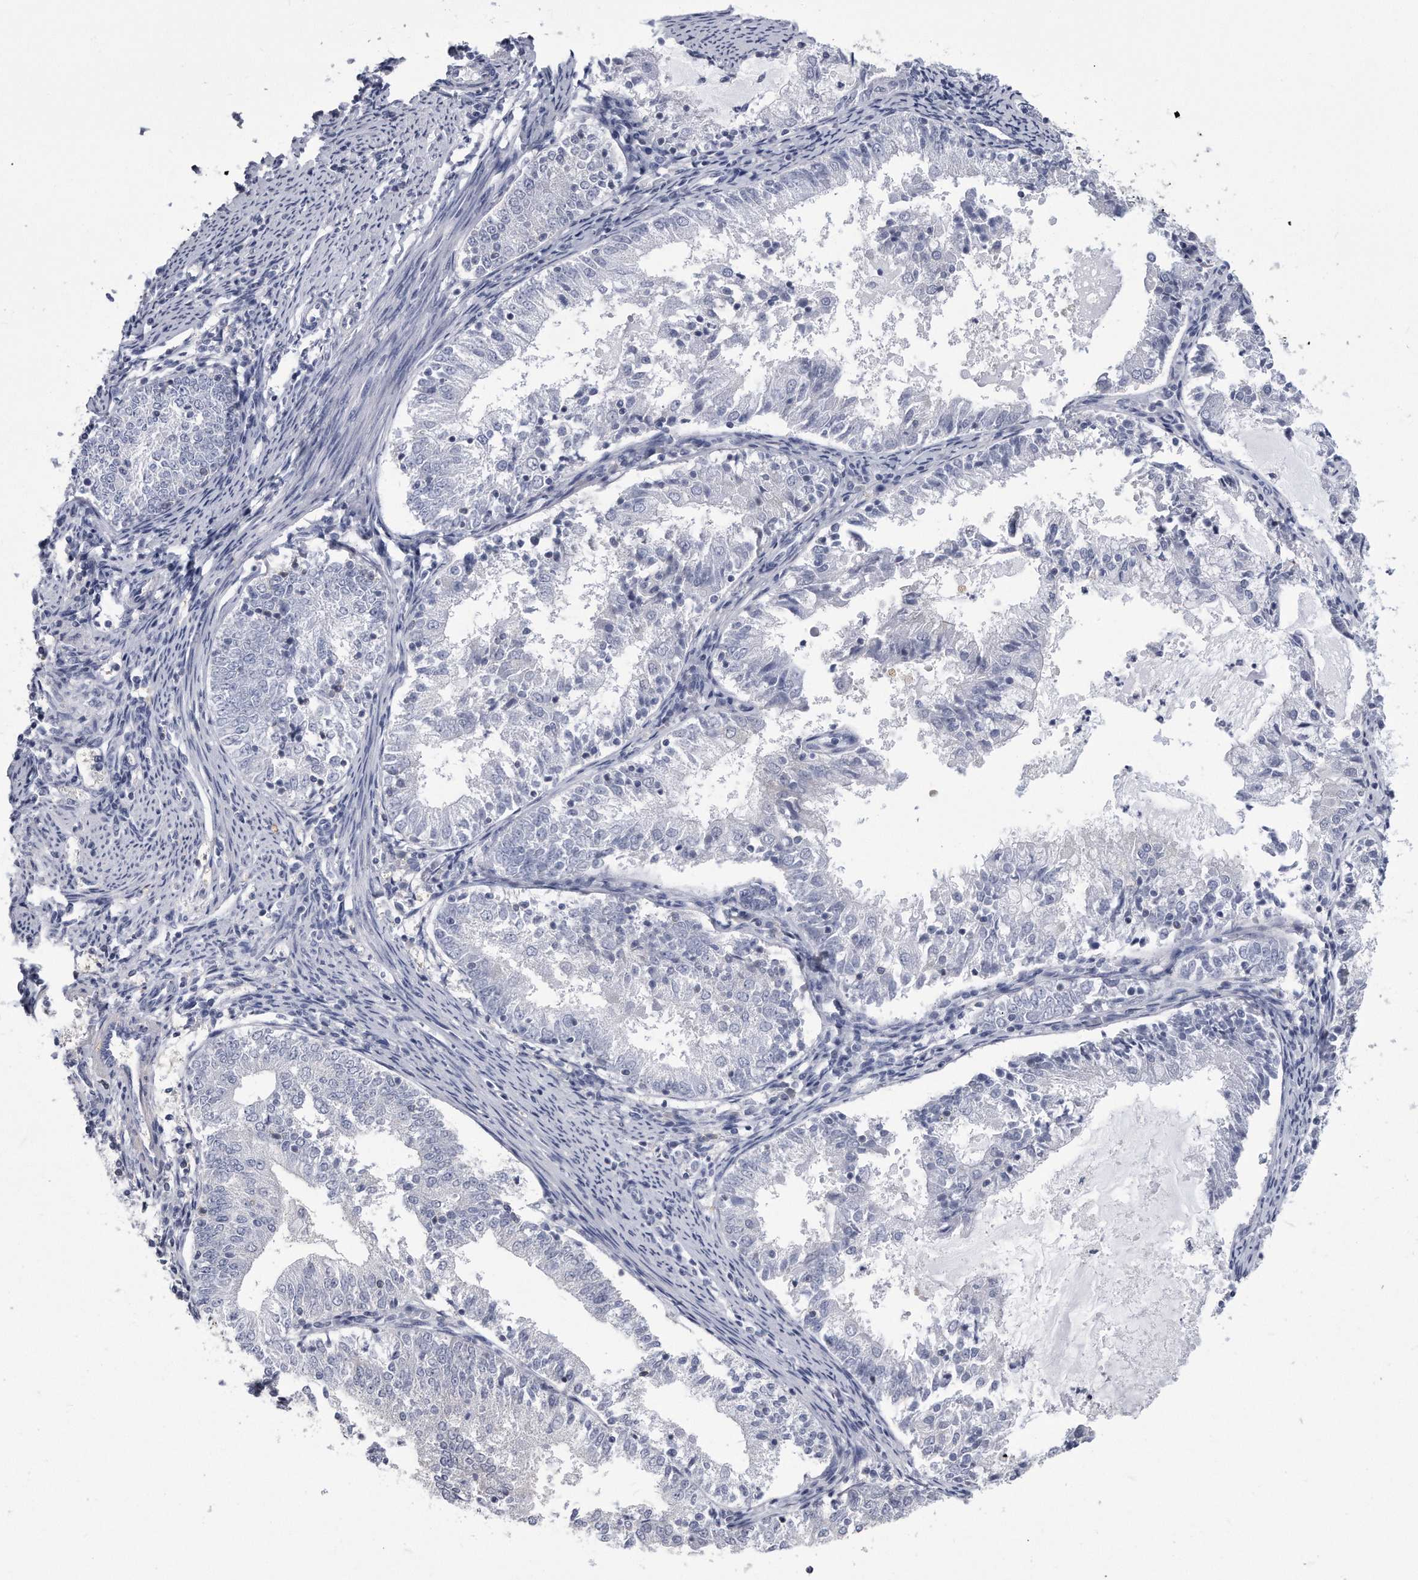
{"staining": {"intensity": "negative", "quantity": "none", "location": "none"}, "tissue": "endometrial cancer", "cell_type": "Tumor cells", "image_type": "cancer", "snomed": [{"axis": "morphology", "description": "Adenocarcinoma, NOS"}, {"axis": "topography", "description": "Endometrium"}], "caption": "This micrograph is of endometrial cancer stained with immunohistochemistry (IHC) to label a protein in brown with the nuclei are counter-stained blue. There is no expression in tumor cells.", "gene": "PYGB", "patient": {"sex": "female", "age": 57}}